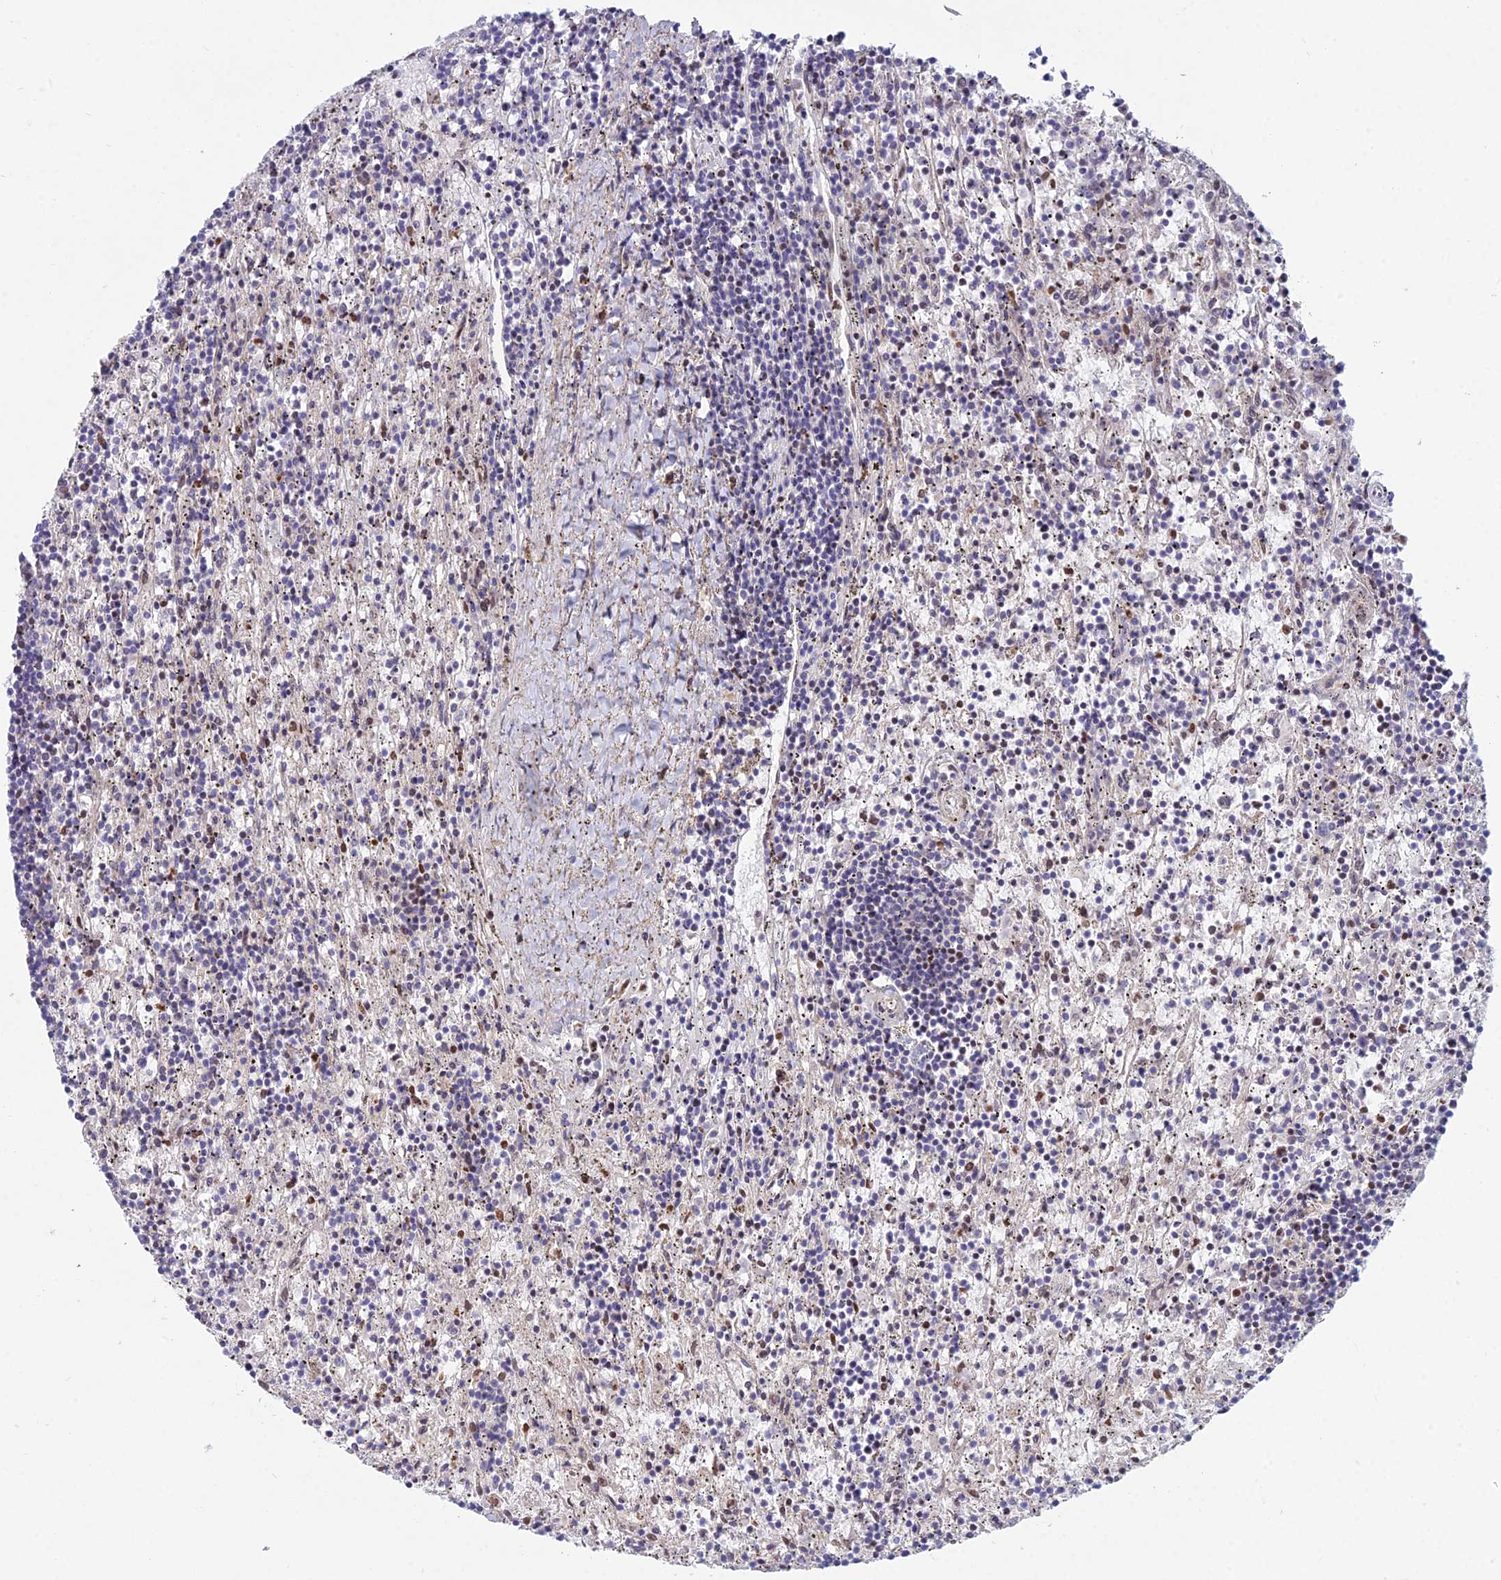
{"staining": {"intensity": "negative", "quantity": "none", "location": "none"}, "tissue": "lymphoma", "cell_type": "Tumor cells", "image_type": "cancer", "snomed": [{"axis": "morphology", "description": "Malignant lymphoma, non-Hodgkin's type, Low grade"}, {"axis": "topography", "description": "Spleen"}], "caption": "Tumor cells show no significant positivity in lymphoma.", "gene": "ZNF564", "patient": {"sex": "male", "age": 76}}